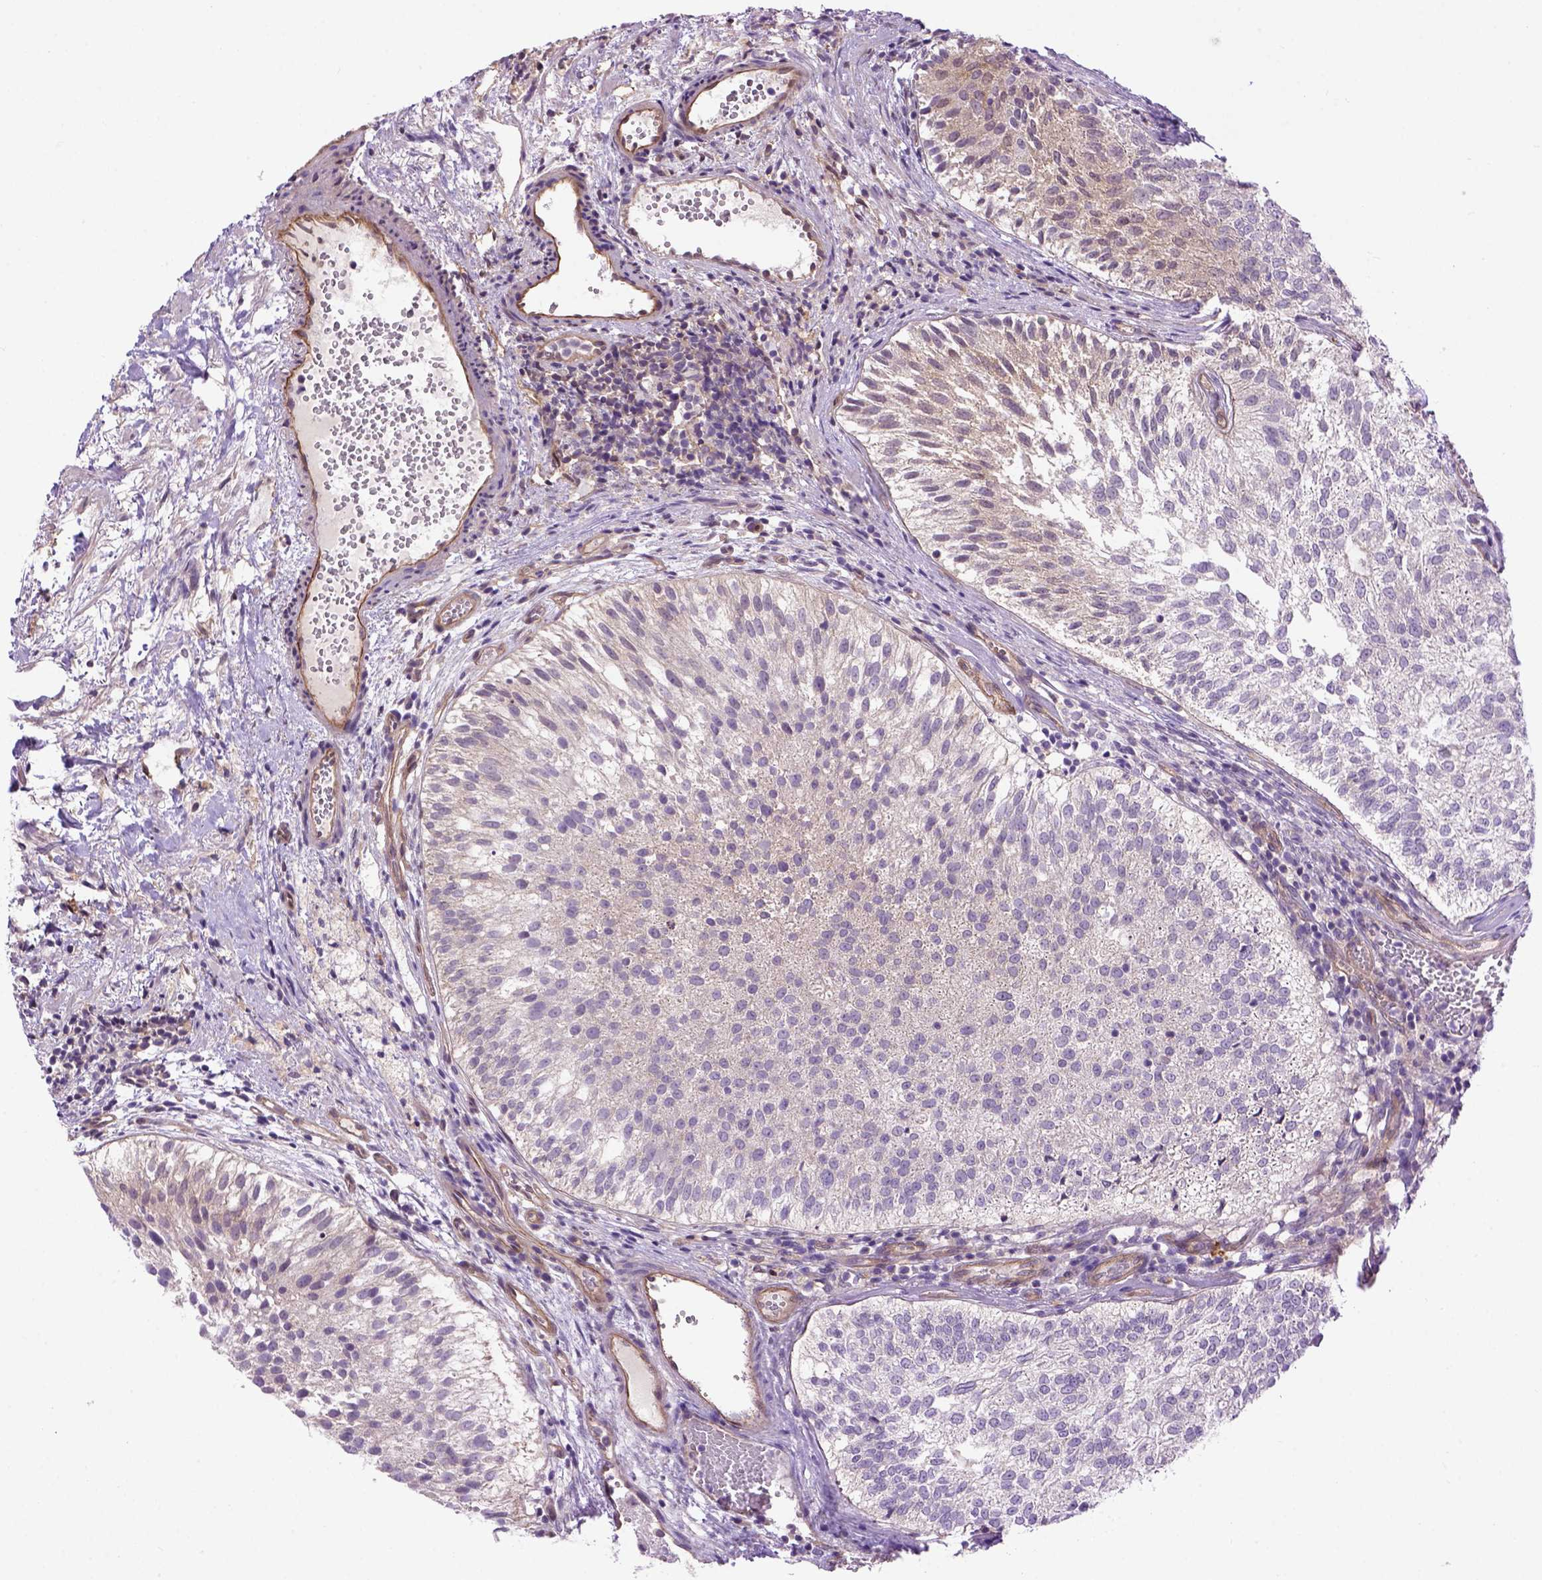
{"staining": {"intensity": "negative", "quantity": "none", "location": "none"}, "tissue": "urothelial cancer", "cell_type": "Tumor cells", "image_type": "cancer", "snomed": [{"axis": "morphology", "description": "Urothelial carcinoma, Low grade"}, {"axis": "topography", "description": "Urinary bladder"}], "caption": "The immunohistochemistry image has no significant expression in tumor cells of urothelial cancer tissue.", "gene": "CASKIN2", "patient": {"sex": "female", "age": 87}}